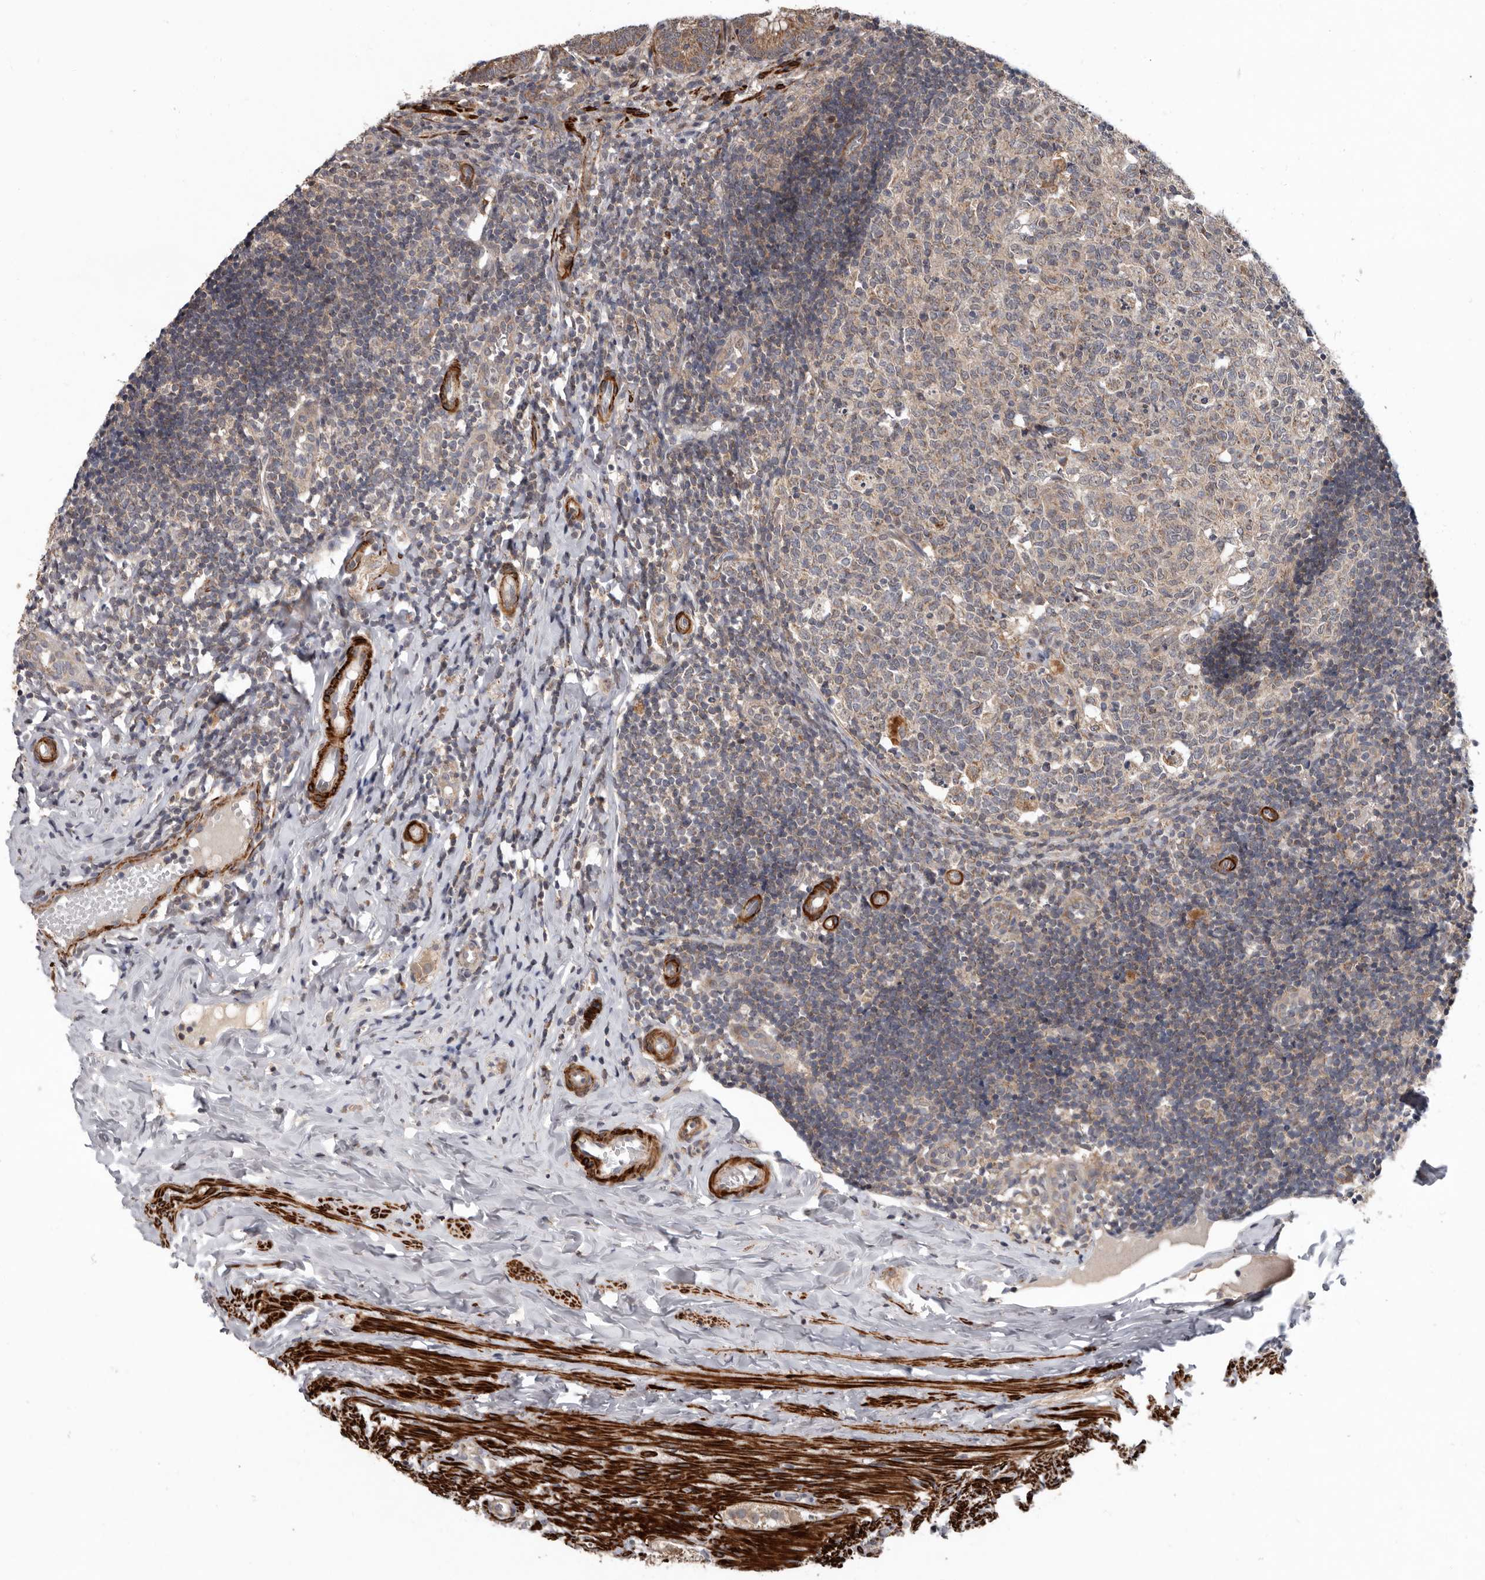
{"staining": {"intensity": "moderate", "quantity": ">75%", "location": "cytoplasmic/membranous"}, "tissue": "appendix", "cell_type": "Glandular cells", "image_type": "normal", "snomed": [{"axis": "morphology", "description": "Normal tissue, NOS"}, {"axis": "topography", "description": "Appendix"}], "caption": "Immunohistochemical staining of normal human appendix exhibits >75% levels of moderate cytoplasmic/membranous protein staining in about >75% of glandular cells. (DAB IHC with brightfield microscopy, high magnification).", "gene": "FGFR4", "patient": {"sex": "male", "age": 8}}